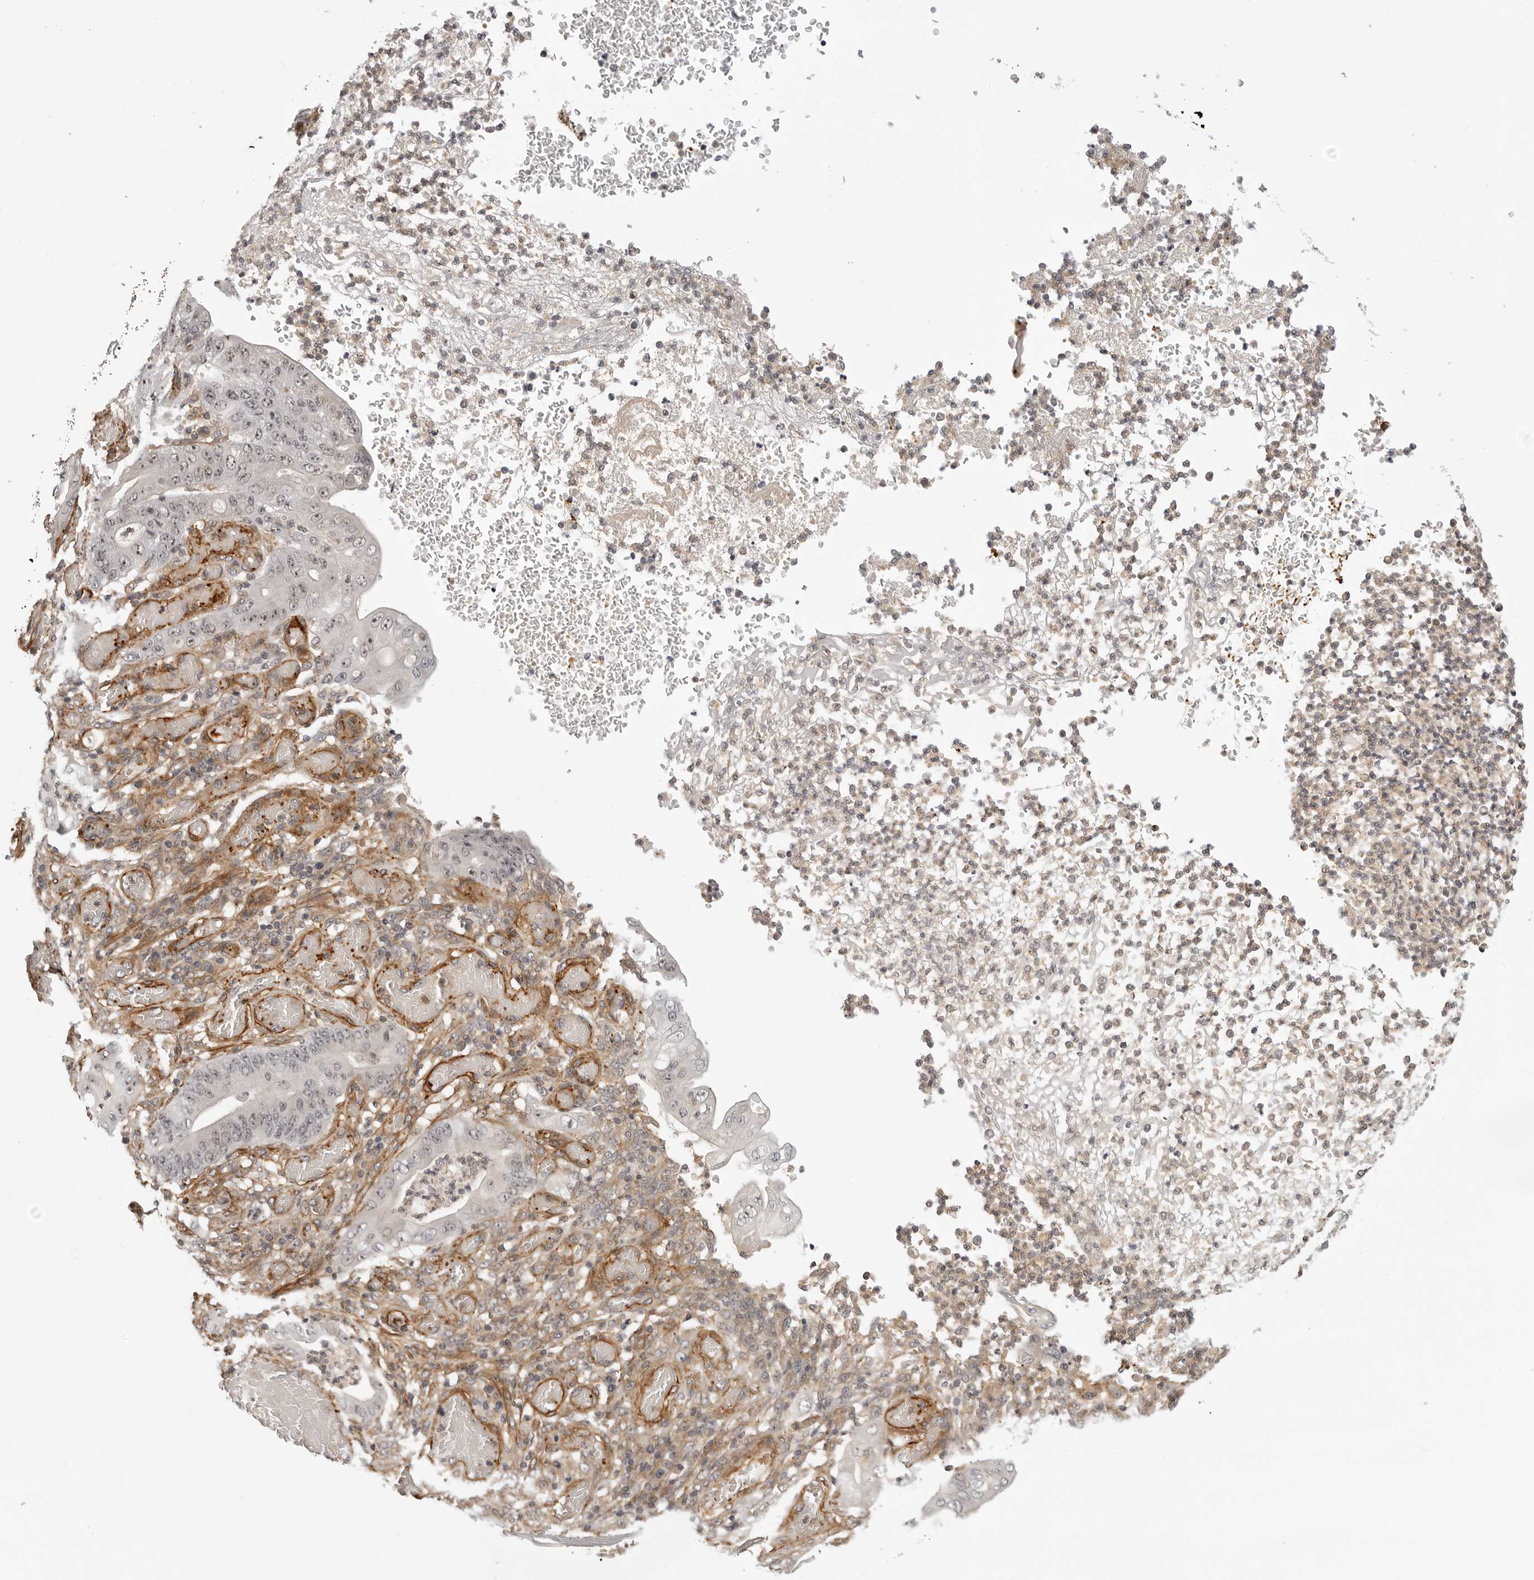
{"staining": {"intensity": "weak", "quantity": "<25%", "location": "nuclear"}, "tissue": "stomach cancer", "cell_type": "Tumor cells", "image_type": "cancer", "snomed": [{"axis": "morphology", "description": "Adenocarcinoma, NOS"}, {"axis": "topography", "description": "Stomach"}], "caption": "Immunohistochemistry micrograph of neoplastic tissue: stomach cancer (adenocarcinoma) stained with DAB (3,3'-diaminobenzidine) exhibits no significant protein positivity in tumor cells. (Brightfield microscopy of DAB IHC at high magnification).", "gene": "TUT4", "patient": {"sex": "female", "age": 73}}